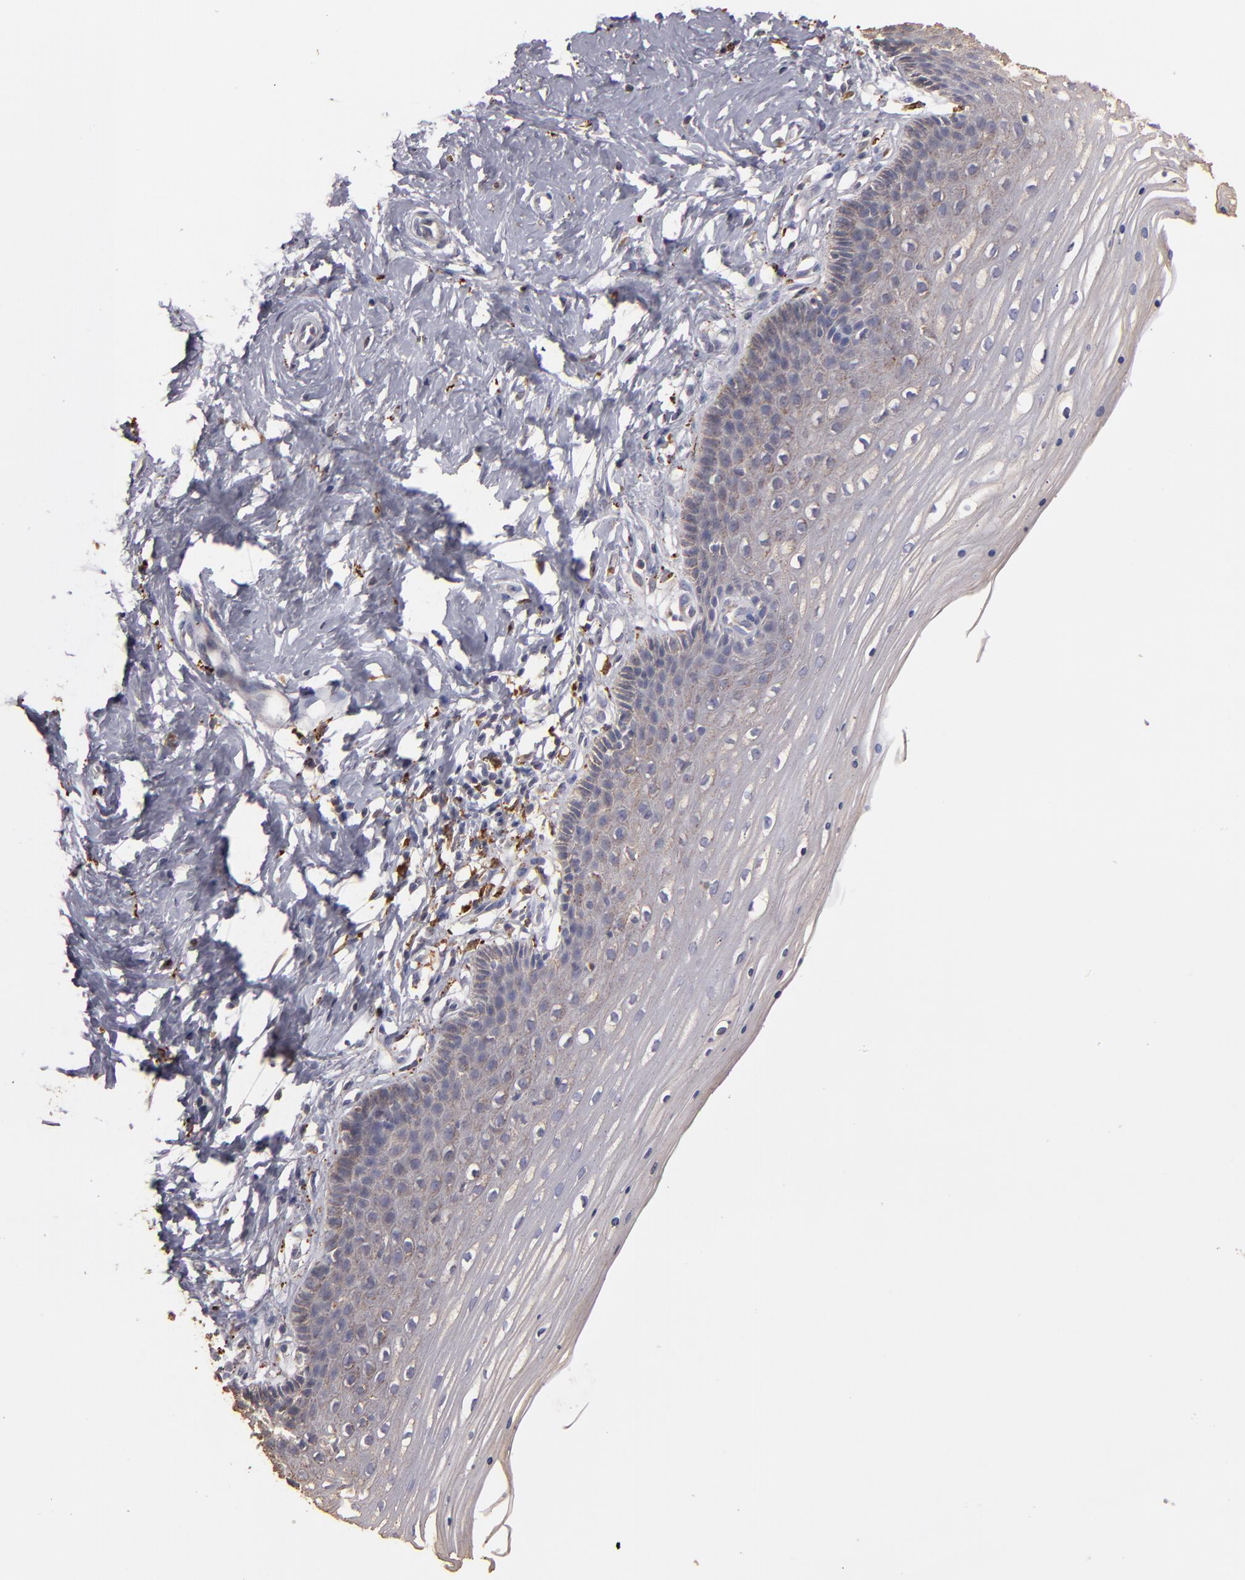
{"staining": {"intensity": "moderate", "quantity": "25%-75%", "location": "cytoplasmic/membranous"}, "tissue": "cervix", "cell_type": "Glandular cells", "image_type": "normal", "snomed": [{"axis": "morphology", "description": "Normal tissue, NOS"}, {"axis": "topography", "description": "Cervix"}], "caption": "A medium amount of moderate cytoplasmic/membranous staining is appreciated in approximately 25%-75% of glandular cells in unremarkable cervix. (Stains: DAB in brown, nuclei in blue, Microscopy: brightfield microscopy at high magnification).", "gene": "TRAF1", "patient": {"sex": "female", "age": 39}}